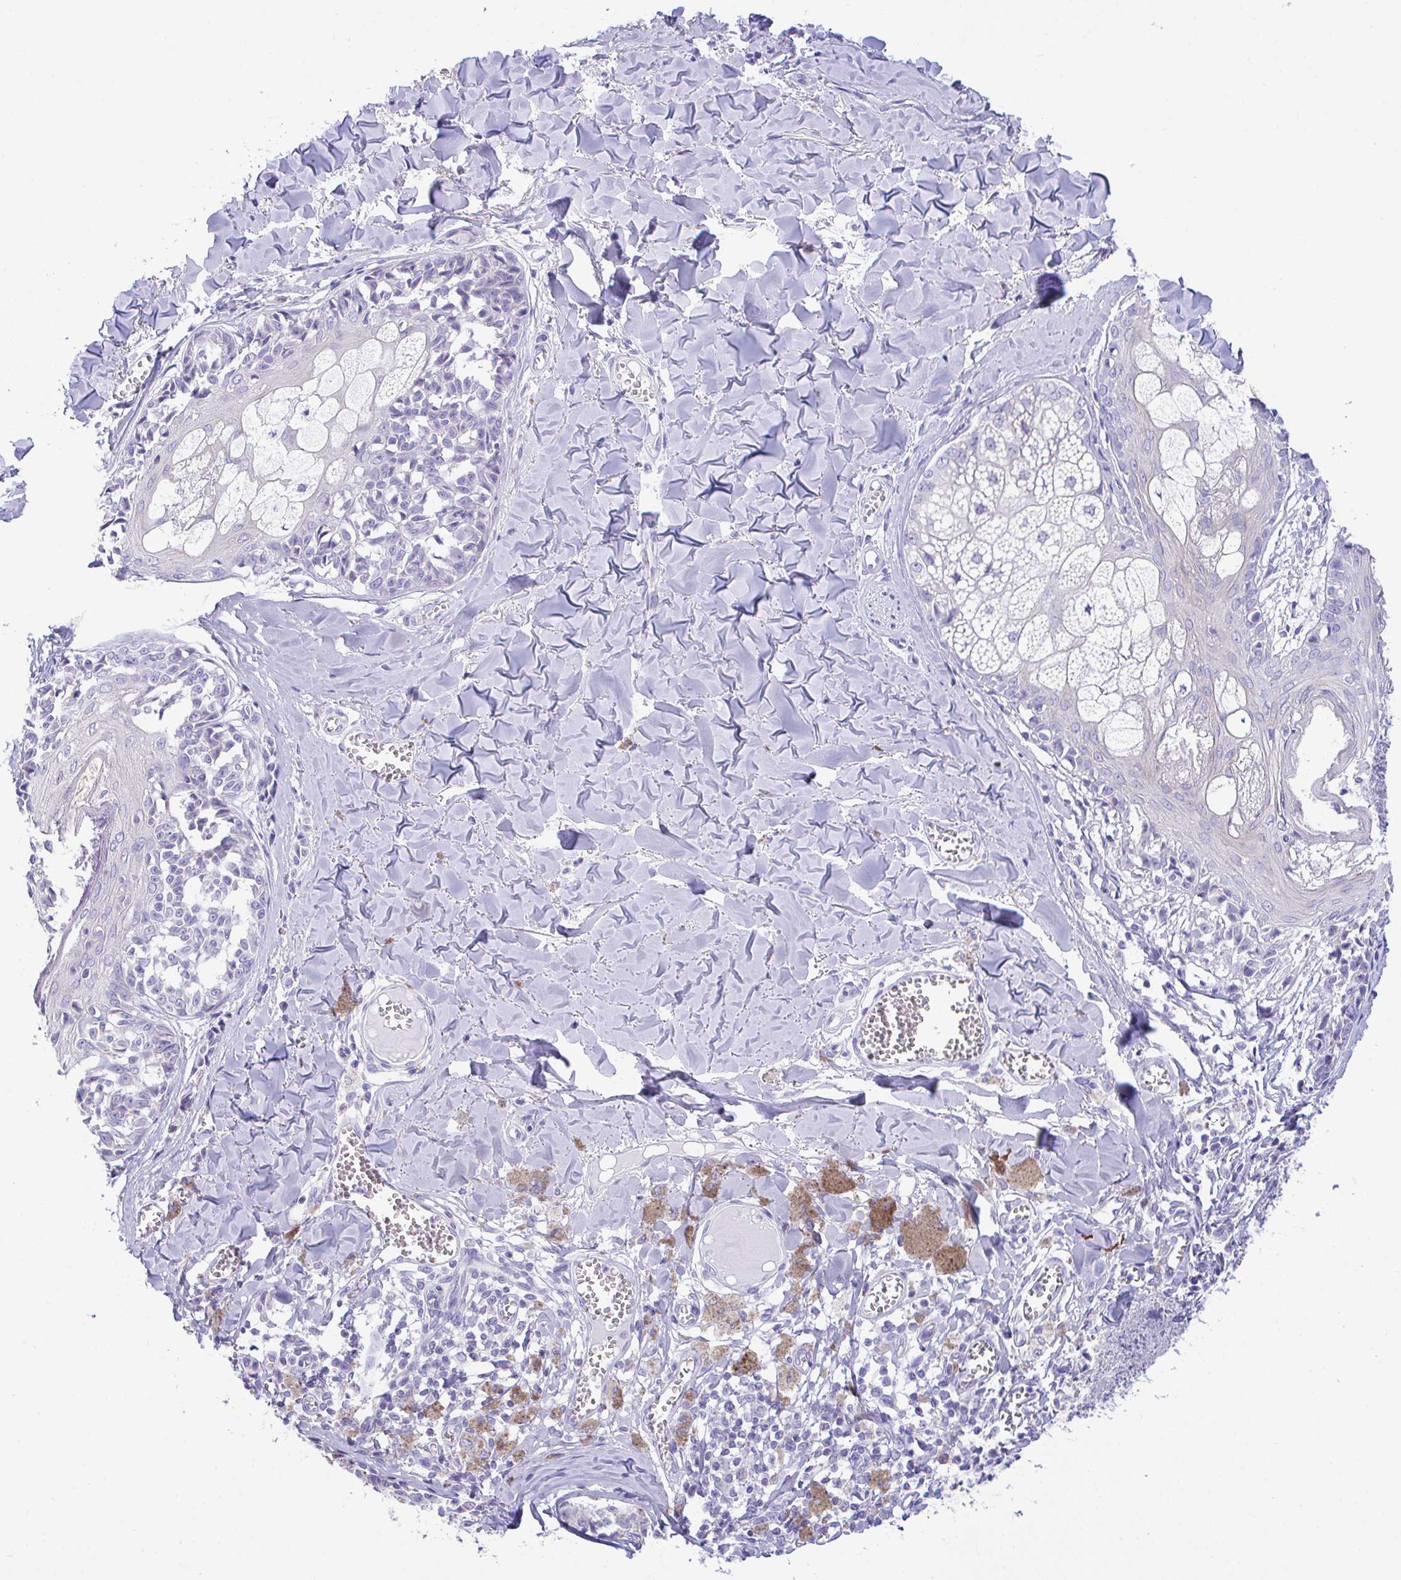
{"staining": {"intensity": "negative", "quantity": "none", "location": "none"}, "tissue": "melanoma", "cell_type": "Tumor cells", "image_type": "cancer", "snomed": [{"axis": "morphology", "description": "Malignant melanoma, NOS"}, {"axis": "topography", "description": "Skin"}], "caption": "A high-resolution histopathology image shows immunohistochemistry staining of melanoma, which demonstrates no significant positivity in tumor cells.", "gene": "NLRP8", "patient": {"sex": "female", "age": 43}}